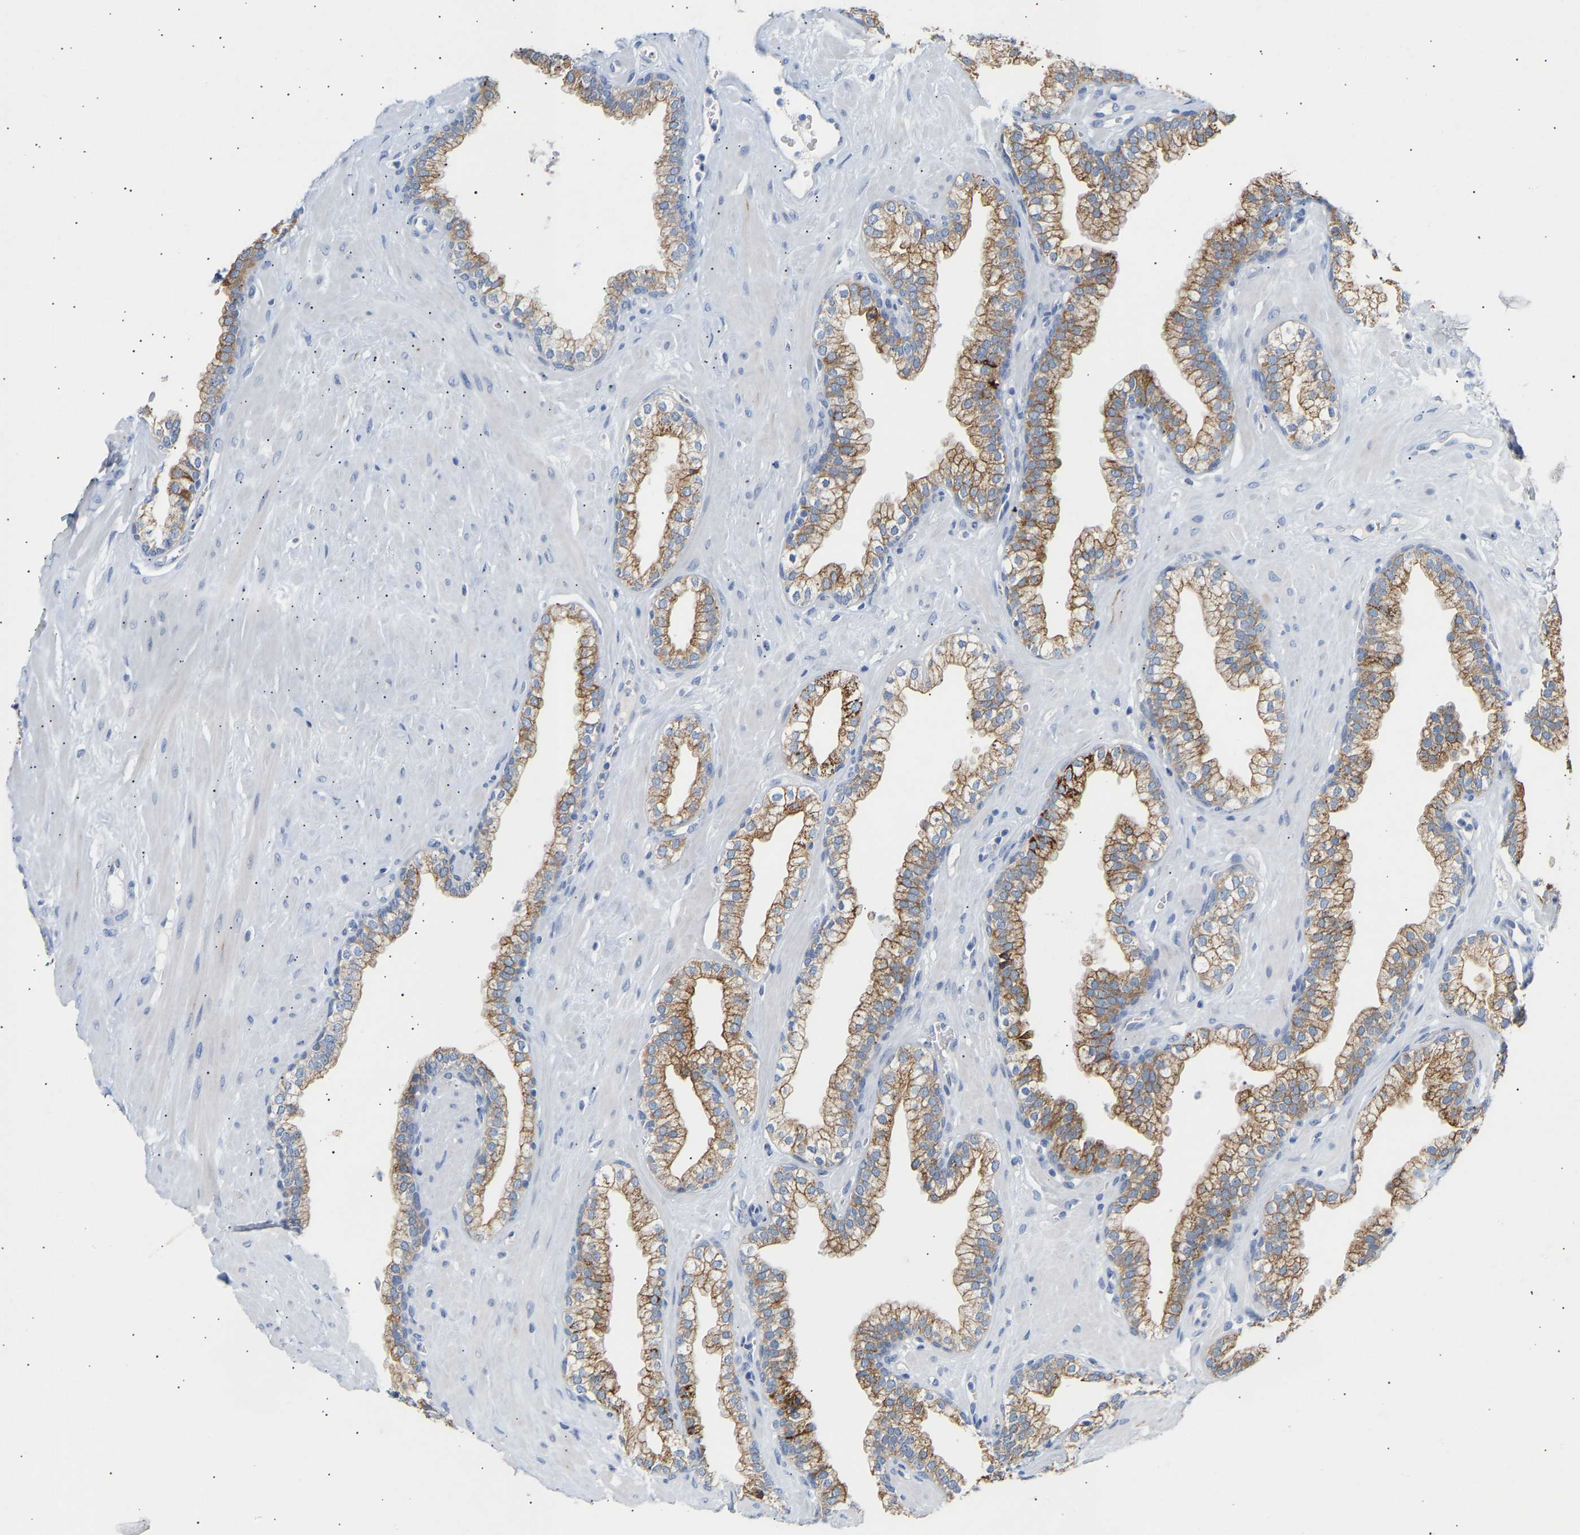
{"staining": {"intensity": "moderate", "quantity": ">75%", "location": "cytoplasmic/membranous"}, "tissue": "prostate", "cell_type": "Glandular cells", "image_type": "normal", "snomed": [{"axis": "morphology", "description": "Normal tissue, NOS"}, {"axis": "morphology", "description": "Urothelial carcinoma, Low grade"}, {"axis": "topography", "description": "Urinary bladder"}, {"axis": "topography", "description": "Prostate"}], "caption": "Immunohistochemistry (IHC) histopathology image of normal prostate: prostate stained using immunohistochemistry (IHC) displays medium levels of moderate protein expression localized specifically in the cytoplasmic/membranous of glandular cells, appearing as a cytoplasmic/membranous brown color.", "gene": "PEX1", "patient": {"sex": "male", "age": 60}}